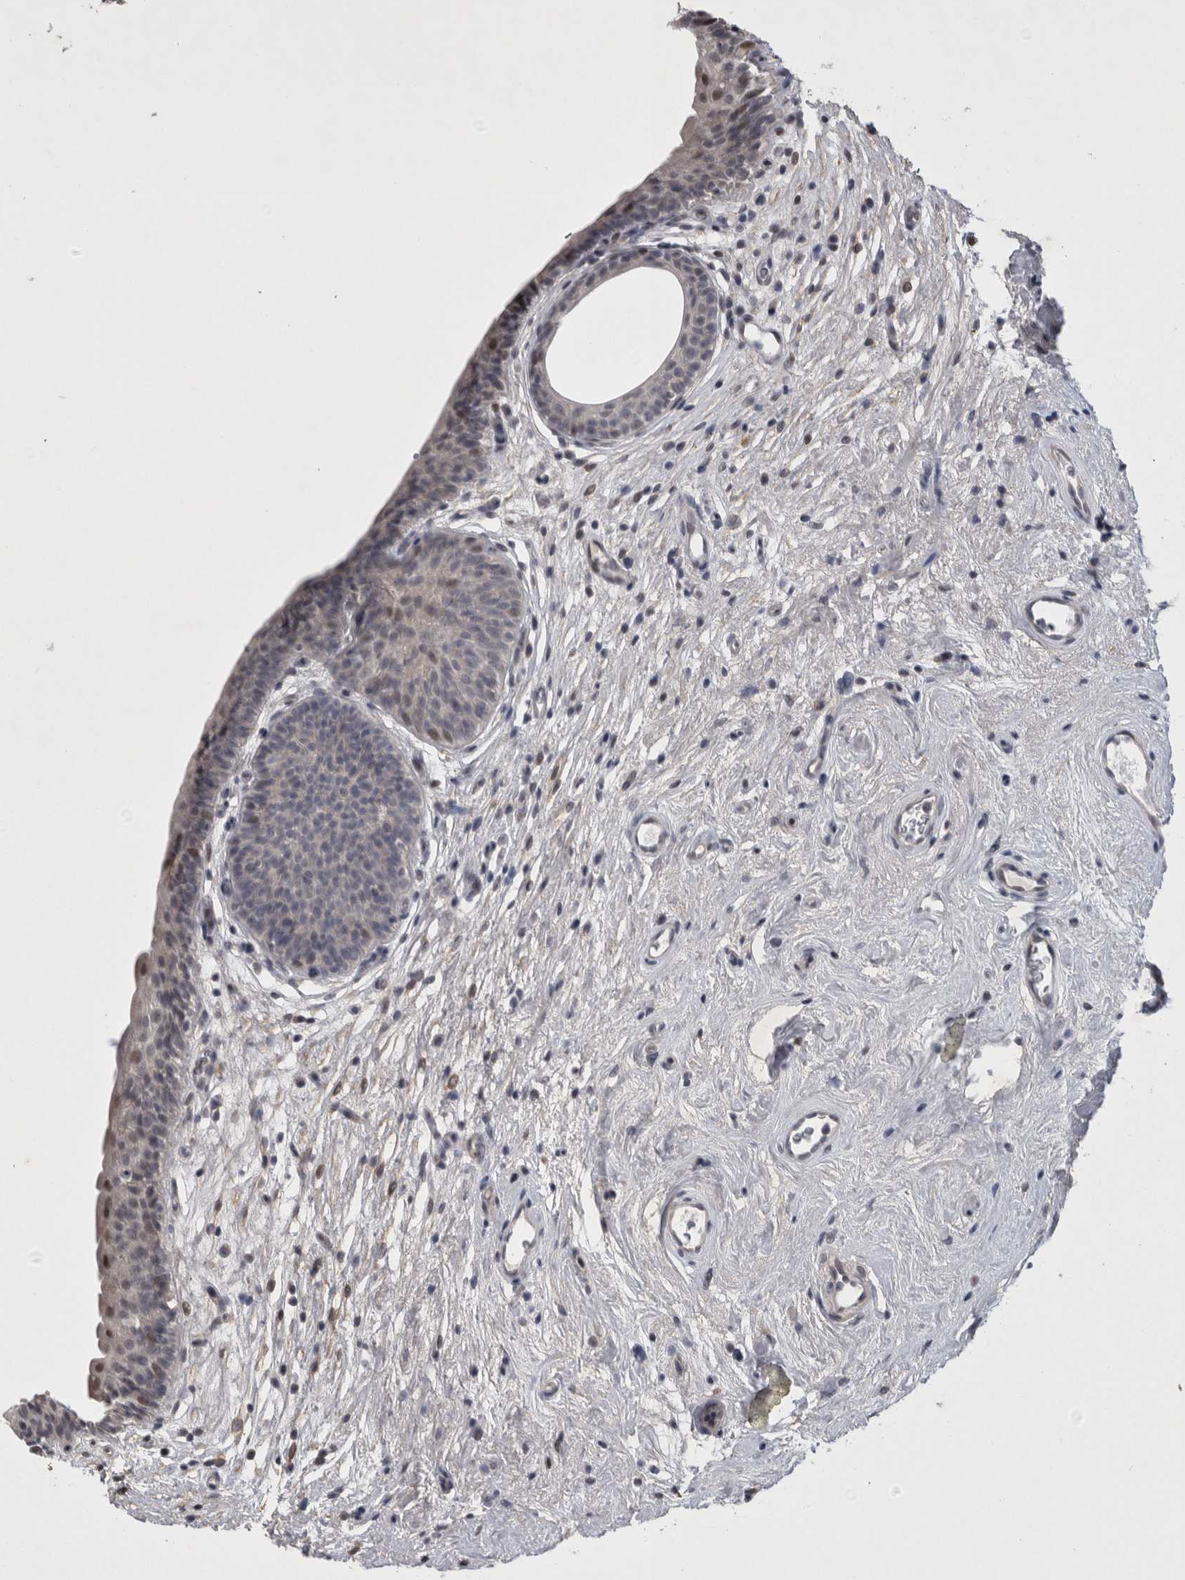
{"staining": {"intensity": "weak", "quantity": "<25%", "location": "nuclear"}, "tissue": "urinary bladder", "cell_type": "Urothelial cells", "image_type": "normal", "snomed": [{"axis": "morphology", "description": "Normal tissue, NOS"}, {"axis": "topography", "description": "Urinary bladder"}], "caption": "Urothelial cells are negative for brown protein staining in normal urinary bladder. (DAB immunohistochemistry (IHC) with hematoxylin counter stain).", "gene": "IFI44", "patient": {"sex": "male", "age": 83}}